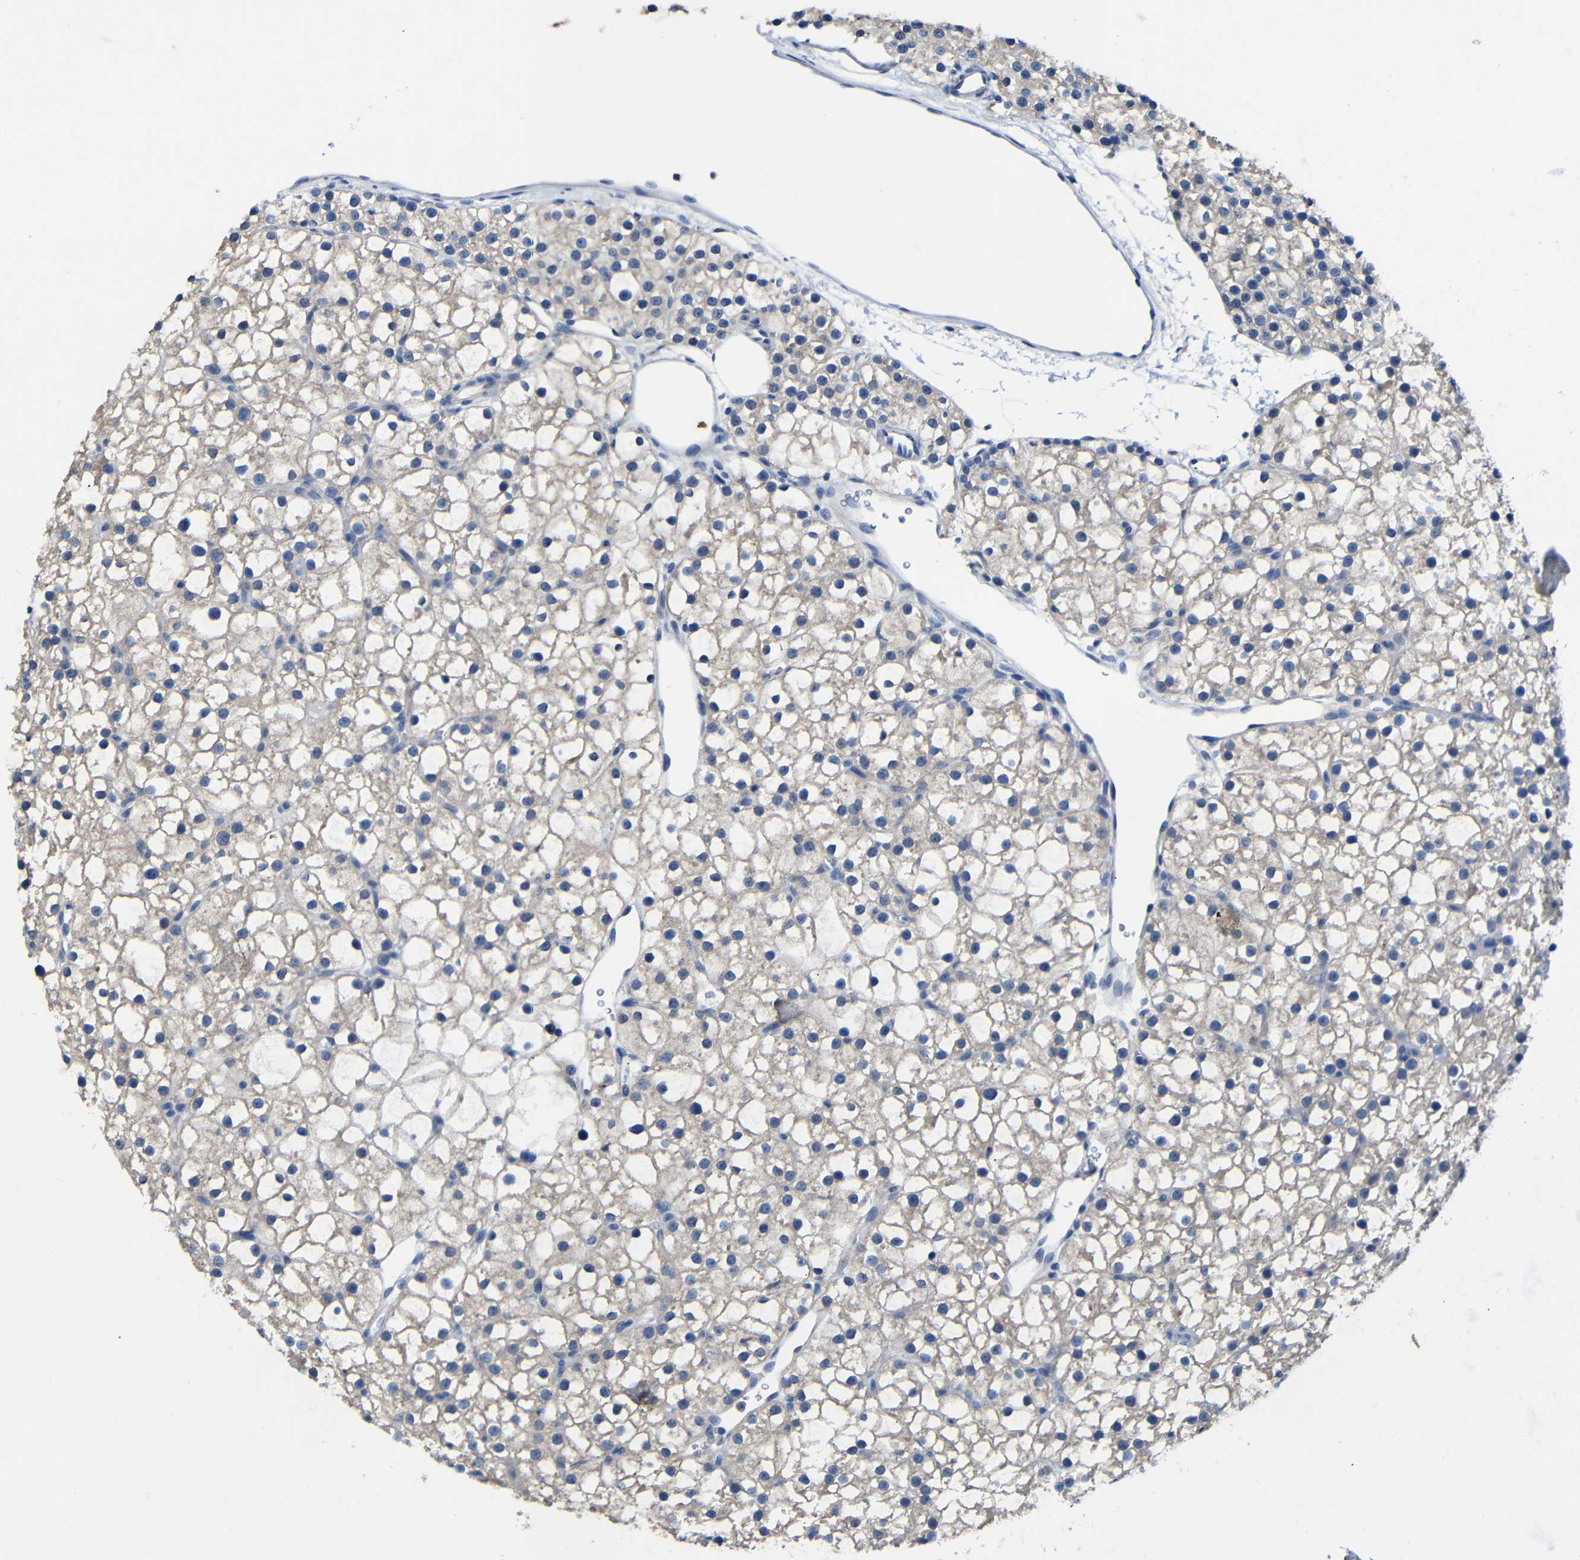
{"staining": {"intensity": "weak", "quantity": ">75%", "location": "cytoplasmic/membranous"}, "tissue": "parathyroid gland", "cell_type": "Glandular cells", "image_type": "normal", "snomed": [{"axis": "morphology", "description": "Normal tissue, NOS"}, {"axis": "morphology", "description": "Adenoma, NOS"}, {"axis": "topography", "description": "Parathyroid gland"}], "caption": "Immunohistochemistry staining of unremarkable parathyroid gland, which demonstrates low levels of weak cytoplasmic/membranous positivity in about >75% of glandular cells indicating weak cytoplasmic/membranous protein staining. The staining was performed using DAB (3,3'-diaminobenzidine) (brown) for protein detection and nuclei were counterstained in hematoxylin (blue).", "gene": "HNF1A", "patient": {"sex": "female", "age": 70}}